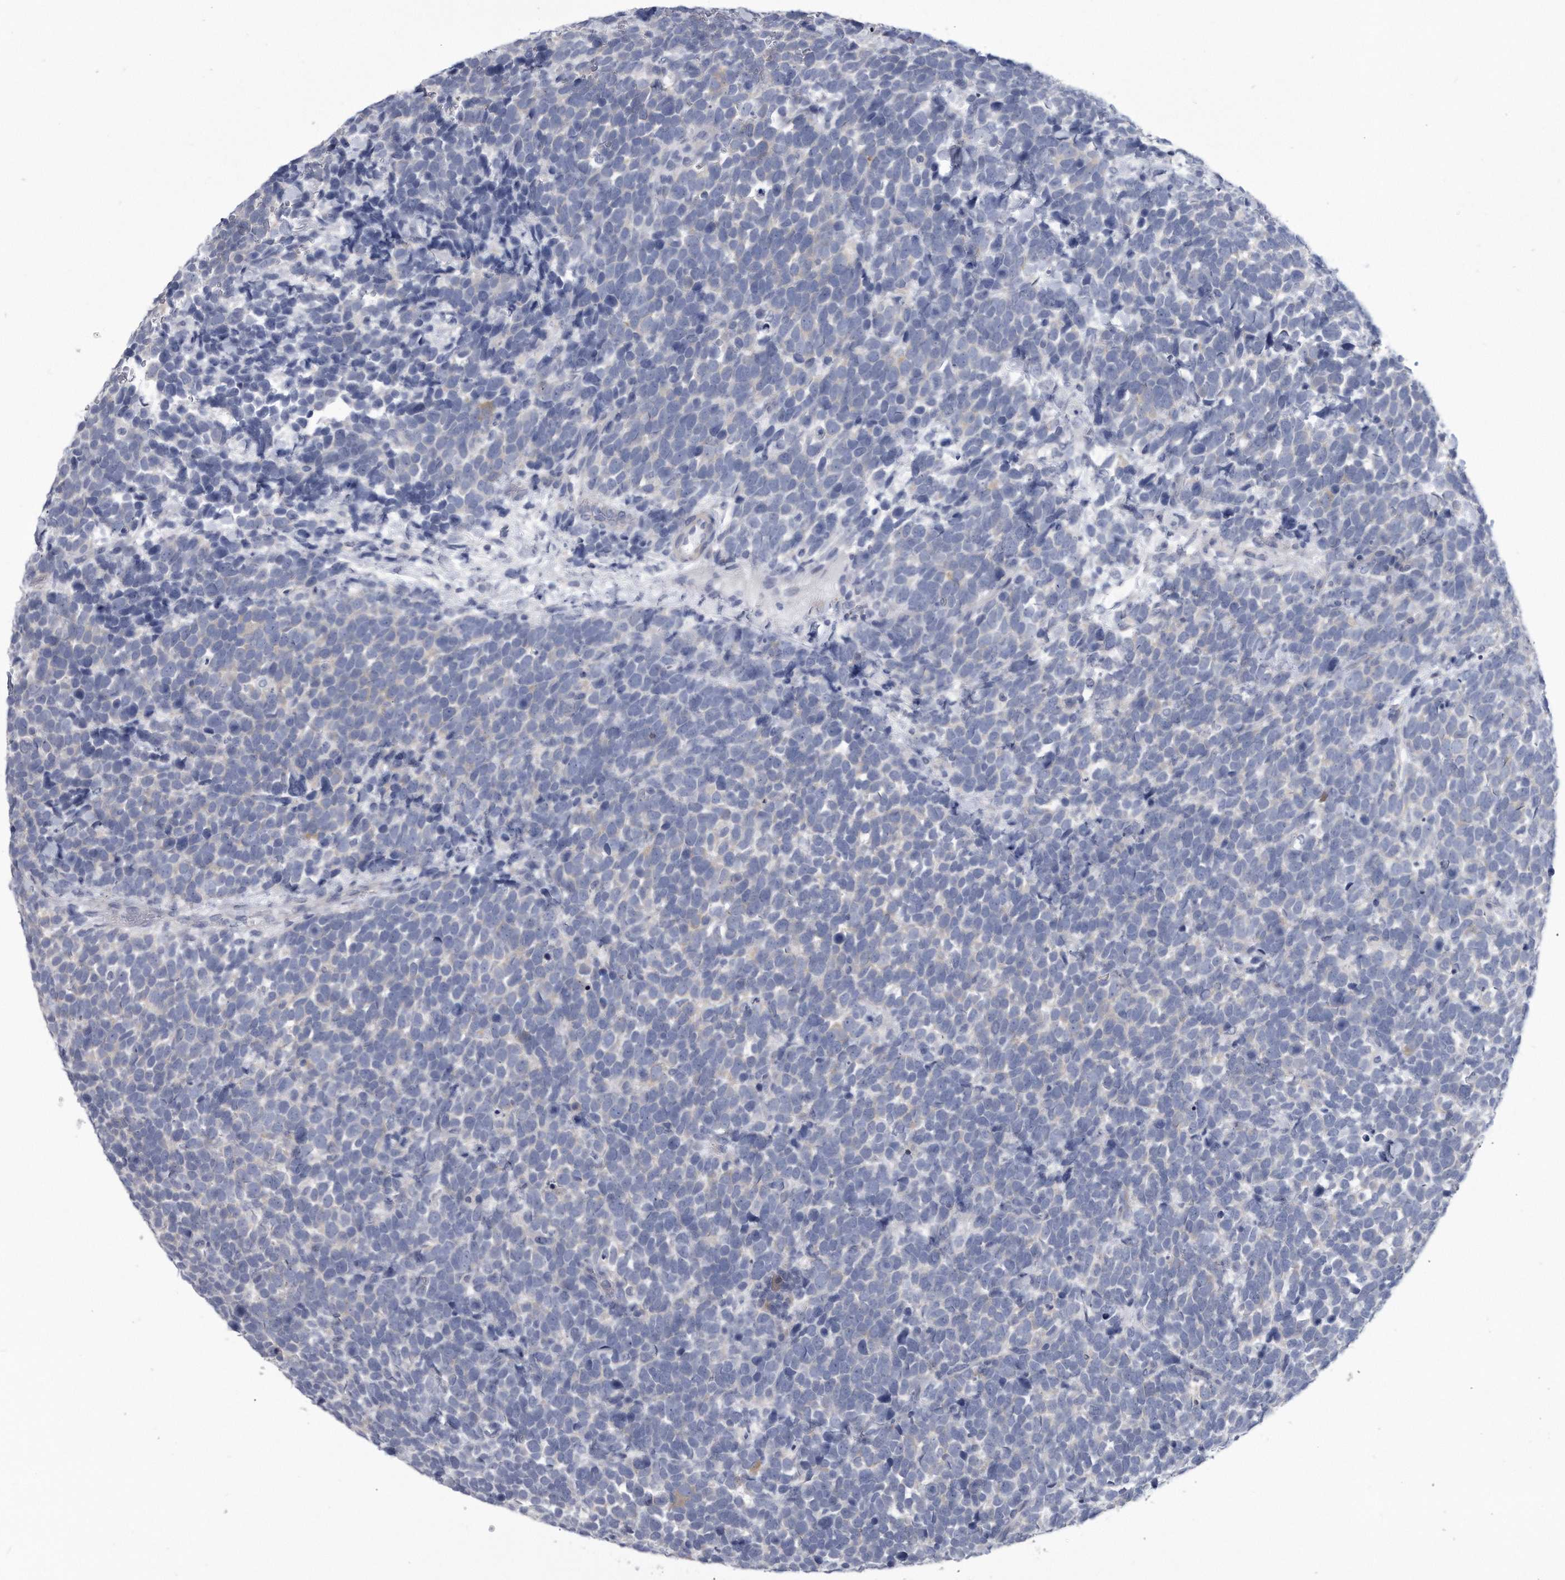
{"staining": {"intensity": "negative", "quantity": "none", "location": "none"}, "tissue": "urothelial cancer", "cell_type": "Tumor cells", "image_type": "cancer", "snomed": [{"axis": "morphology", "description": "Urothelial carcinoma, High grade"}, {"axis": "topography", "description": "Urinary bladder"}], "caption": "Immunohistochemical staining of human urothelial cancer displays no significant expression in tumor cells. Brightfield microscopy of immunohistochemistry (IHC) stained with DAB (brown) and hematoxylin (blue), captured at high magnification.", "gene": "PYGB", "patient": {"sex": "female", "age": 82}}